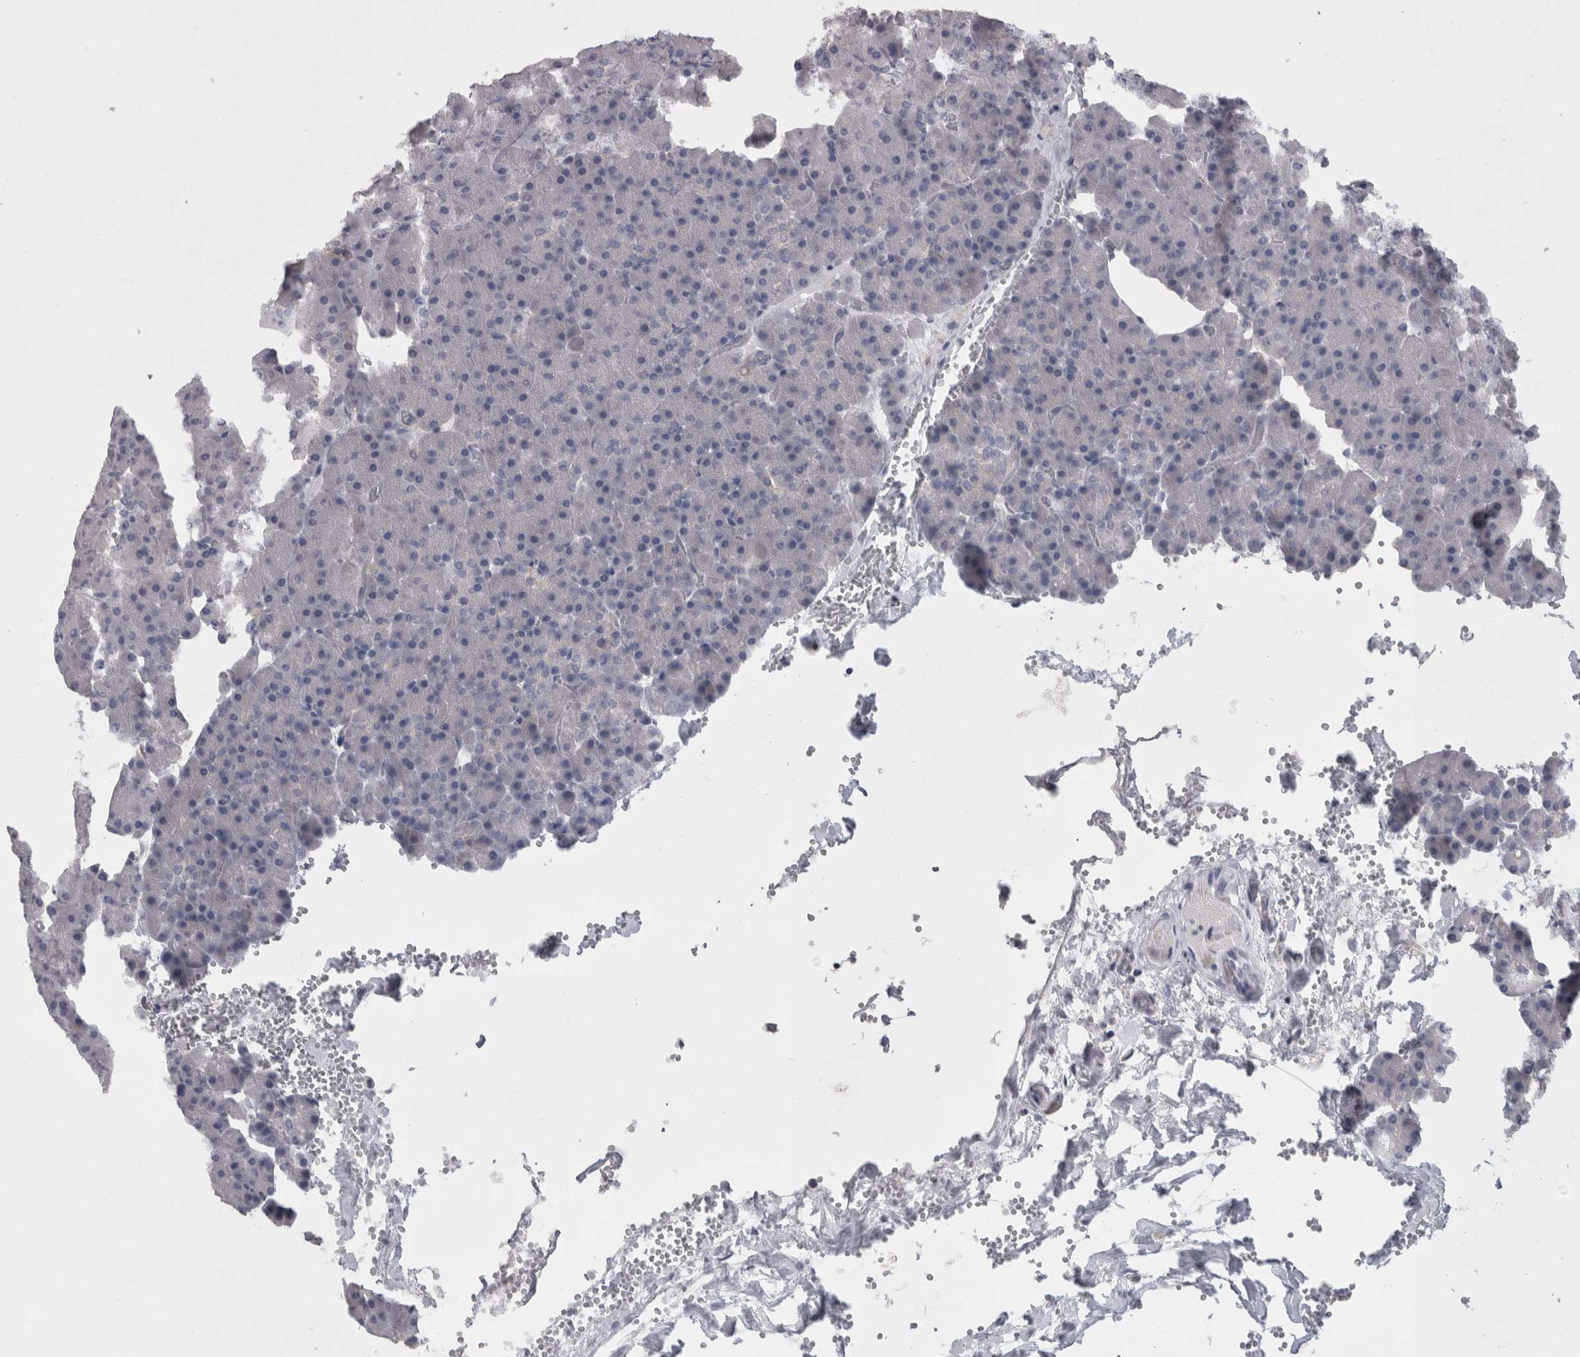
{"staining": {"intensity": "negative", "quantity": "none", "location": "none"}, "tissue": "pancreas", "cell_type": "Exocrine glandular cells", "image_type": "normal", "snomed": [{"axis": "morphology", "description": "Normal tissue, NOS"}, {"axis": "morphology", "description": "Carcinoid, malignant, NOS"}, {"axis": "topography", "description": "Pancreas"}], "caption": "Benign pancreas was stained to show a protein in brown. There is no significant positivity in exocrine glandular cells. (DAB immunohistochemistry, high magnification).", "gene": "CAMK2D", "patient": {"sex": "female", "age": 35}}